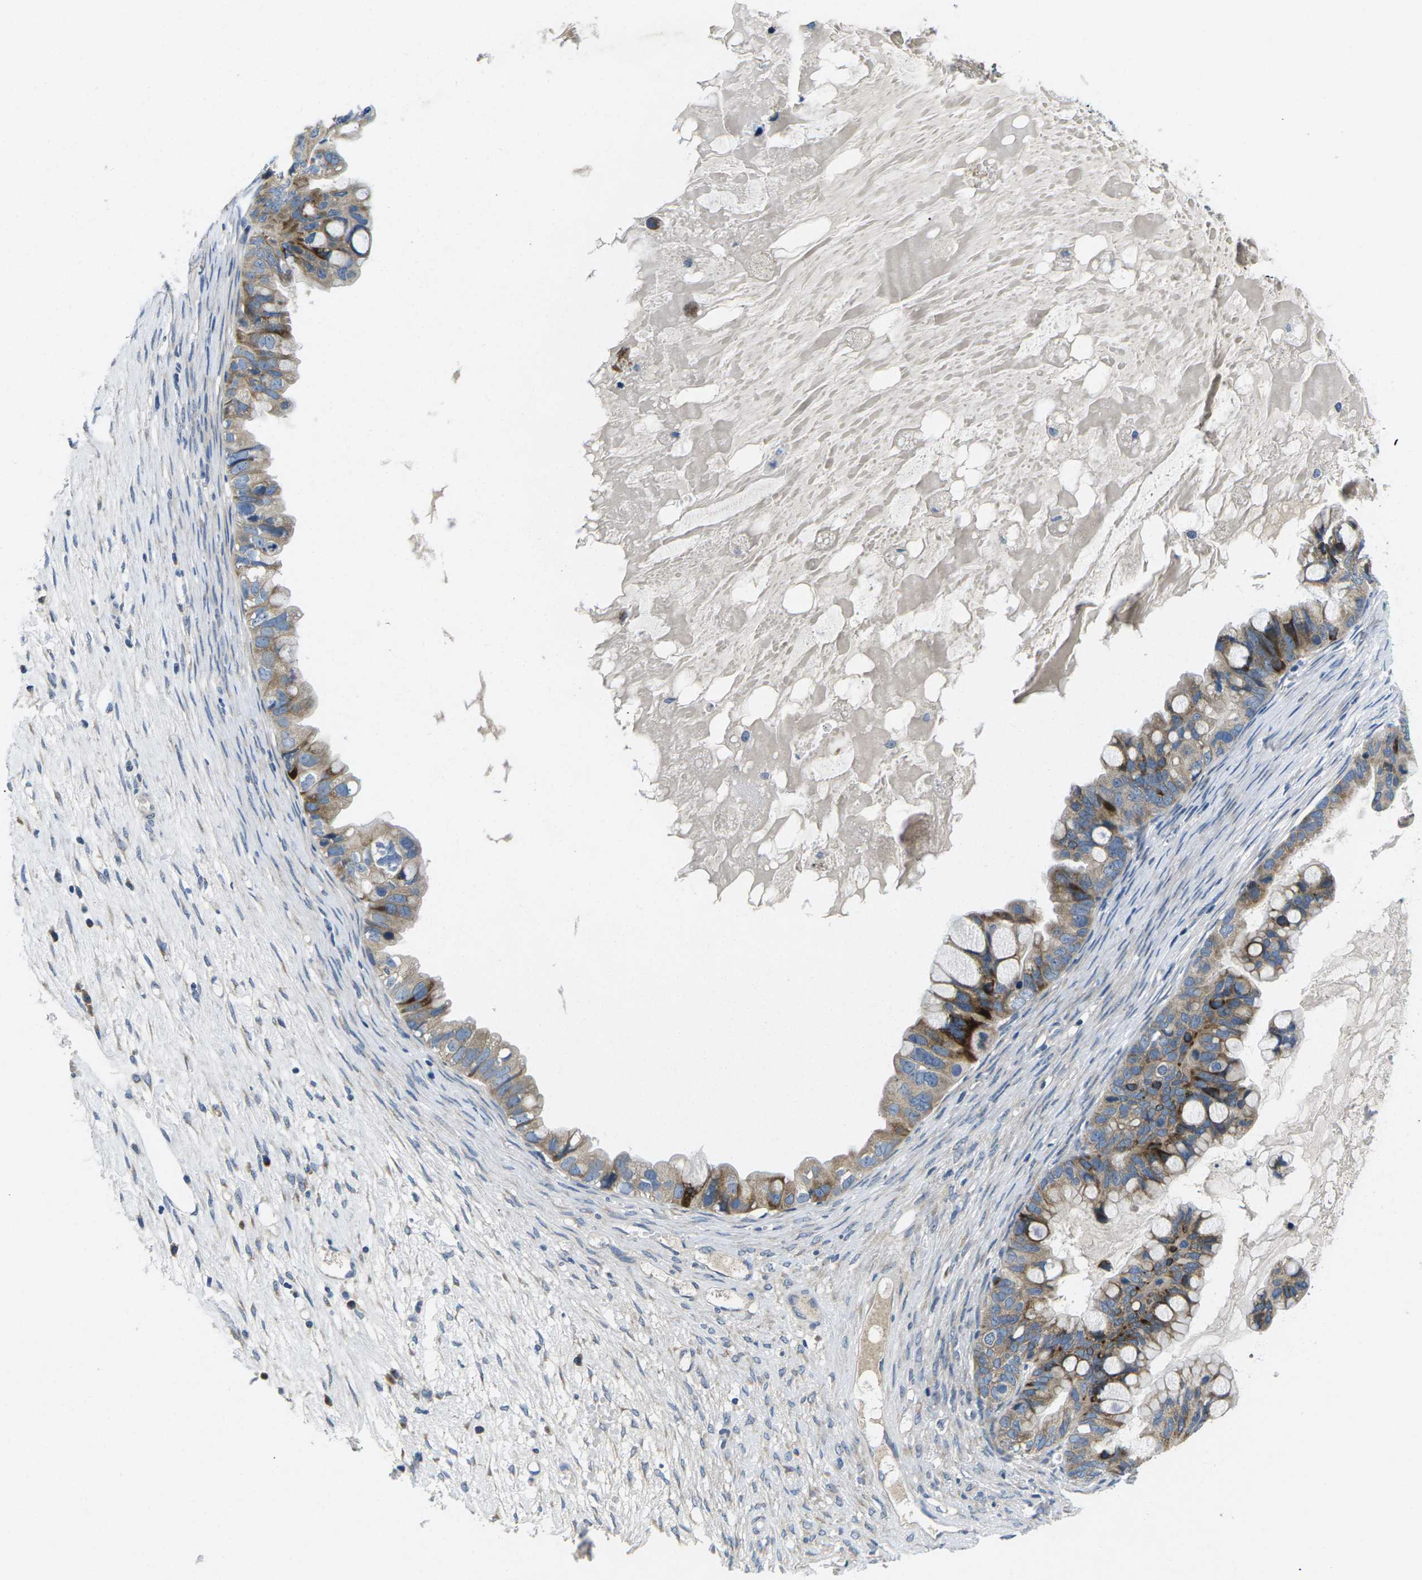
{"staining": {"intensity": "moderate", "quantity": "<25%", "location": "cytoplasmic/membranous"}, "tissue": "ovarian cancer", "cell_type": "Tumor cells", "image_type": "cancer", "snomed": [{"axis": "morphology", "description": "Cystadenocarcinoma, mucinous, NOS"}, {"axis": "topography", "description": "Ovary"}], "caption": "A brown stain highlights moderate cytoplasmic/membranous expression of a protein in human ovarian cancer tumor cells. (IHC, brightfield microscopy, high magnification).", "gene": "ERGIC3", "patient": {"sex": "female", "age": 80}}